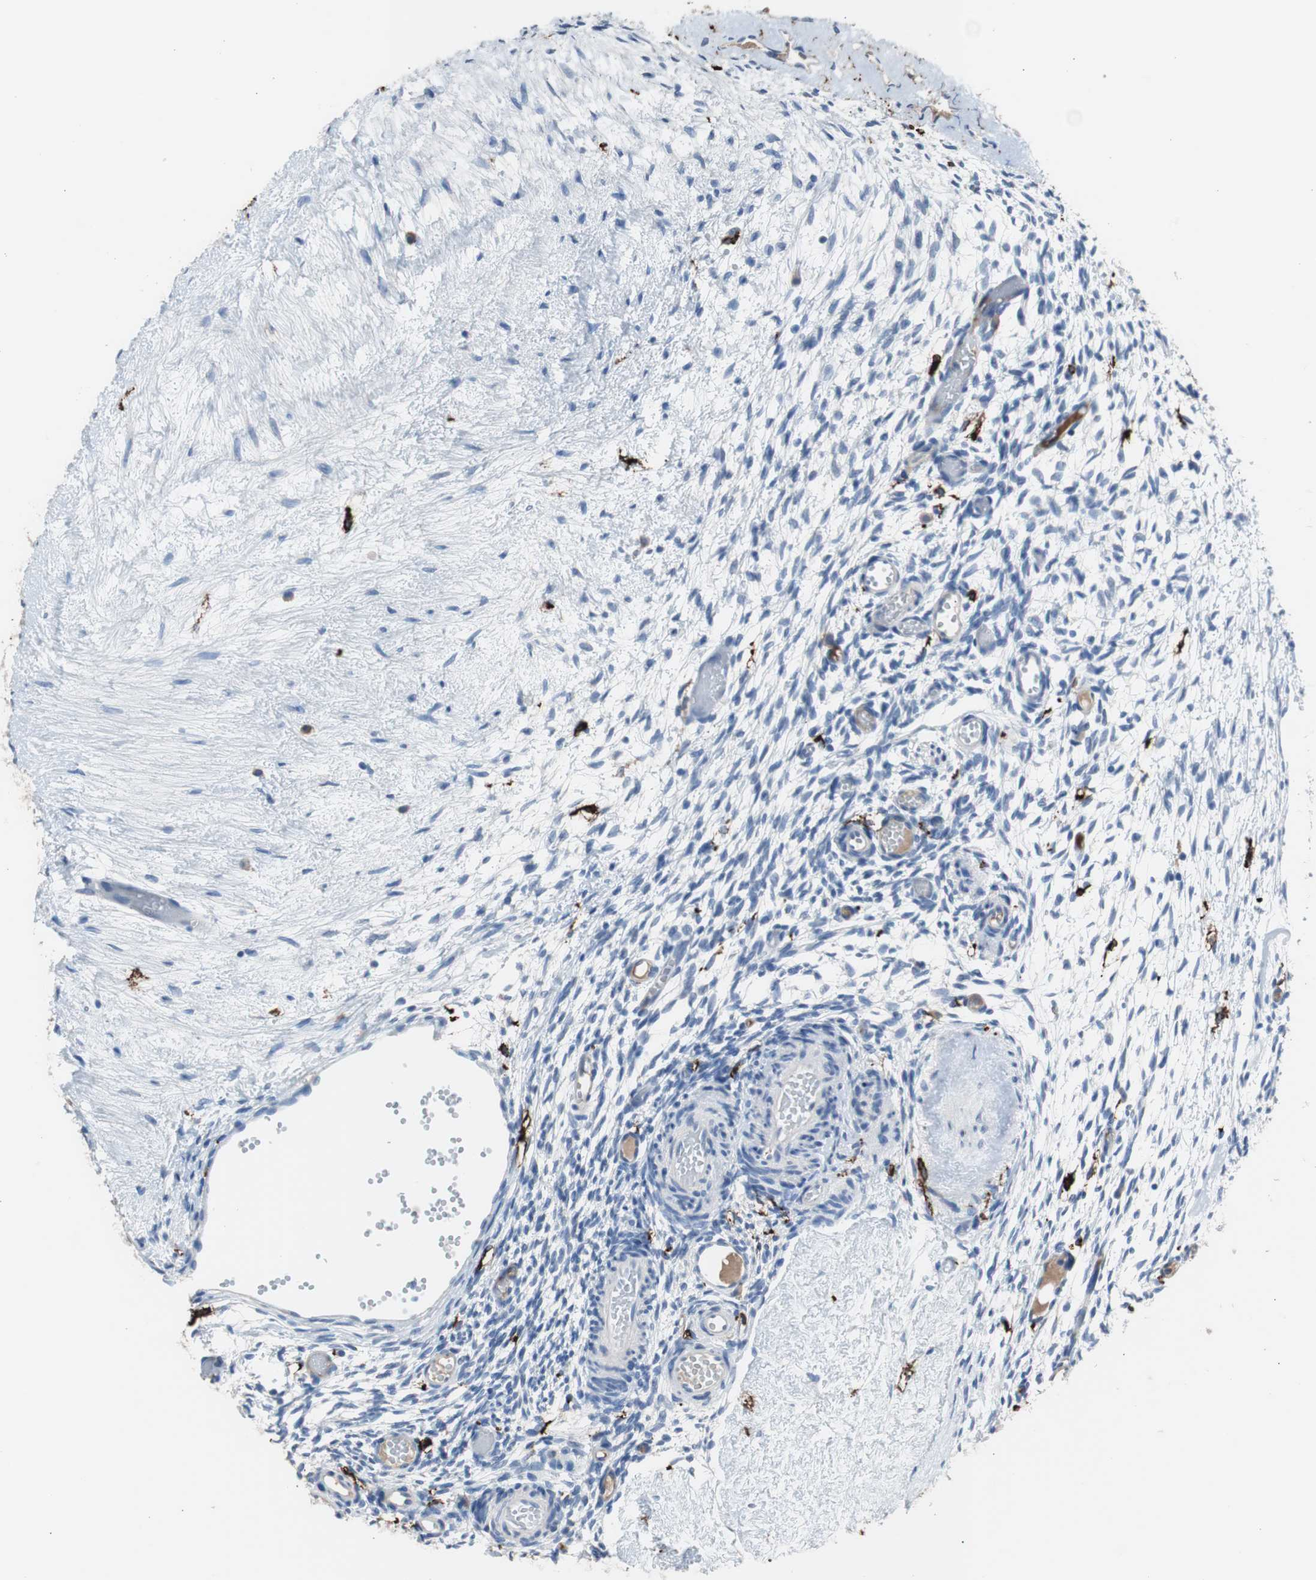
{"staining": {"intensity": "negative", "quantity": "none", "location": "none"}, "tissue": "ovary", "cell_type": "Follicle cells", "image_type": "normal", "snomed": [{"axis": "morphology", "description": "Normal tissue, NOS"}, {"axis": "topography", "description": "Ovary"}], "caption": "There is no significant positivity in follicle cells of ovary. (Brightfield microscopy of DAB (3,3'-diaminobenzidine) immunohistochemistry at high magnification).", "gene": "FCGR2B", "patient": {"sex": "female", "age": 35}}